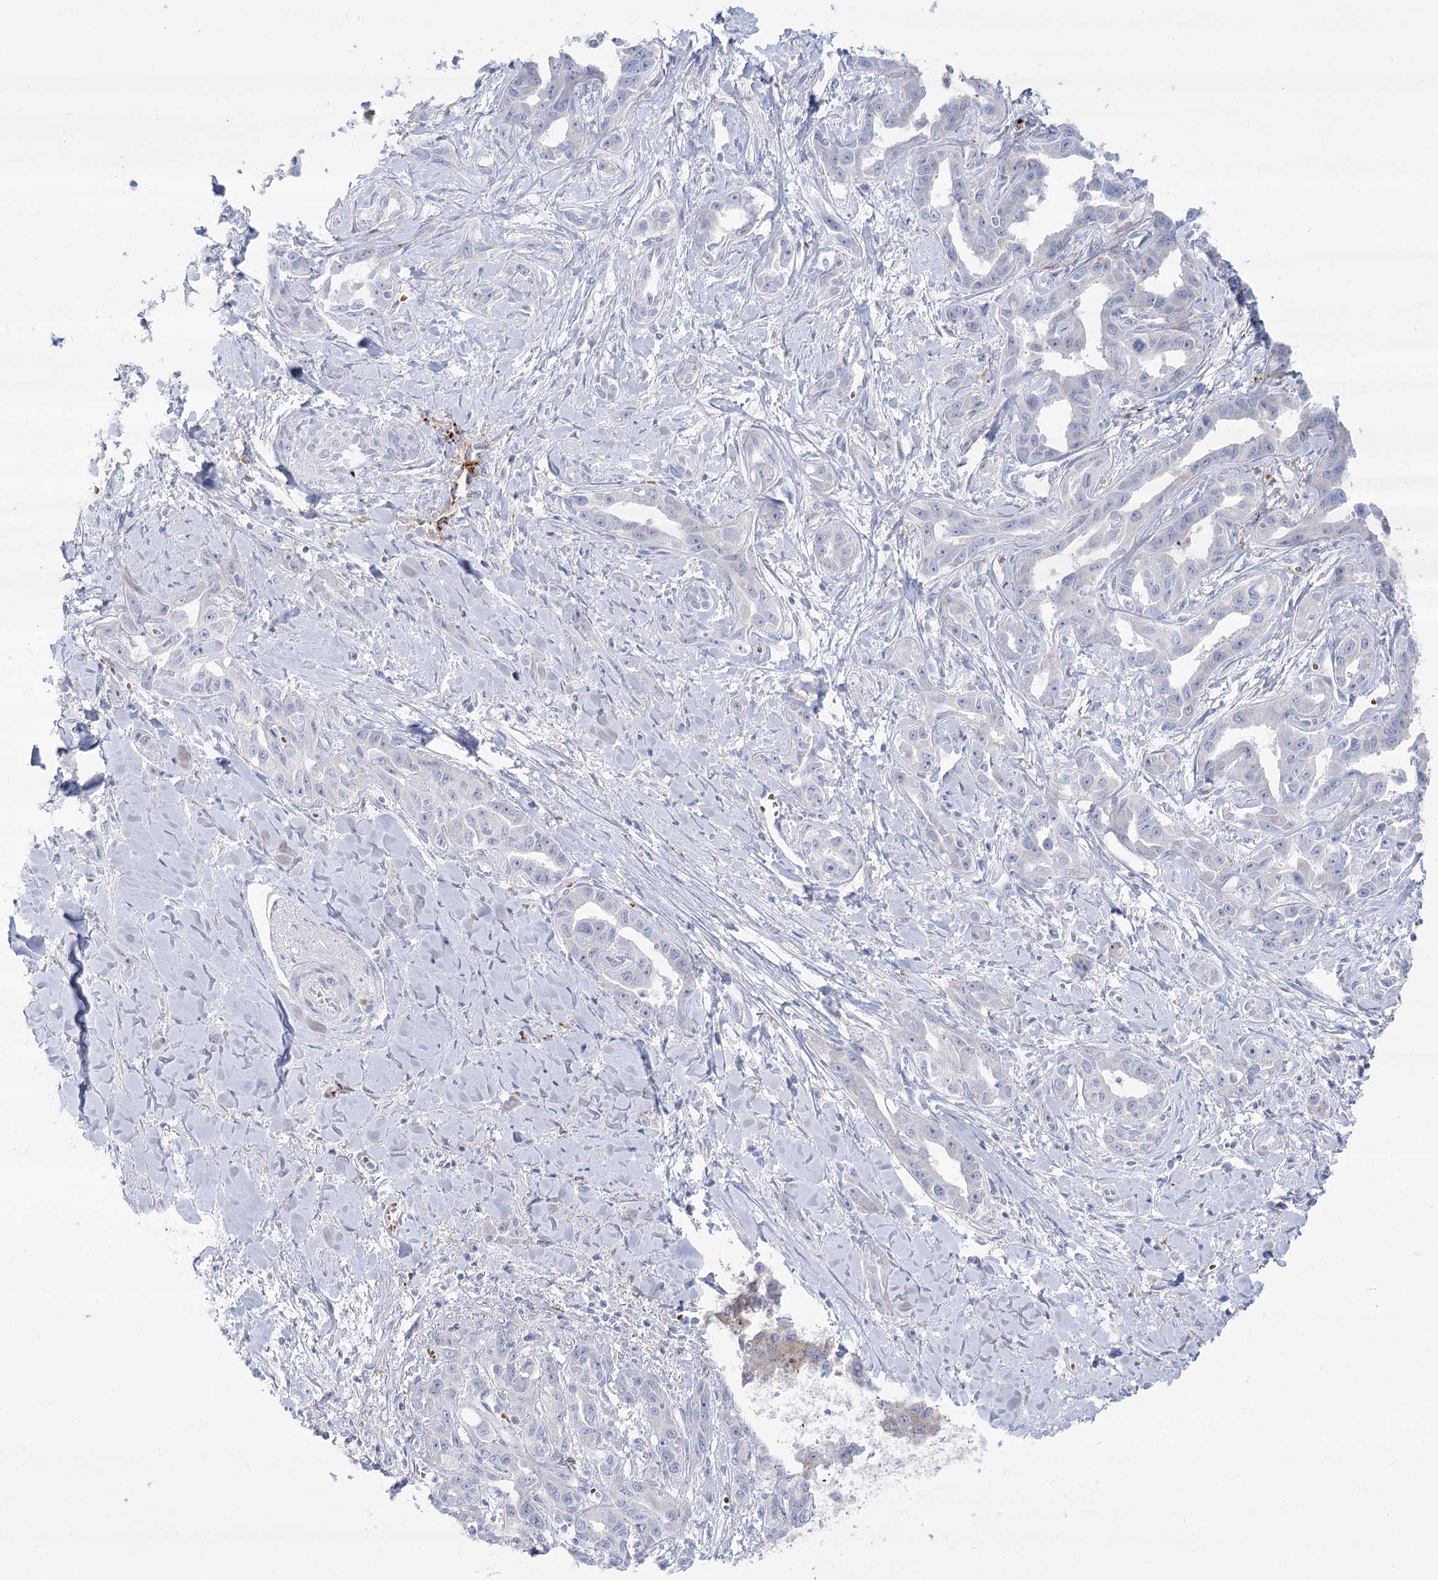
{"staining": {"intensity": "negative", "quantity": "none", "location": "none"}, "tissue": "liver cancer", "cell_type": "Tumor cells", "image_type": "cancer", "snomed": [{"axis": "morphology", "description": "Cholangiocarcinoma"}, {"axis": "topography", "description": "Liver"}], "caption": "There is no significant positivity in tumor cells of liver cancer (cholangiocarcinoma). (DAB IHC visualized using brightfield microscopy, high magnification).", "gene": "SIAE", "patient": {"sex": "male", "age": 59}}